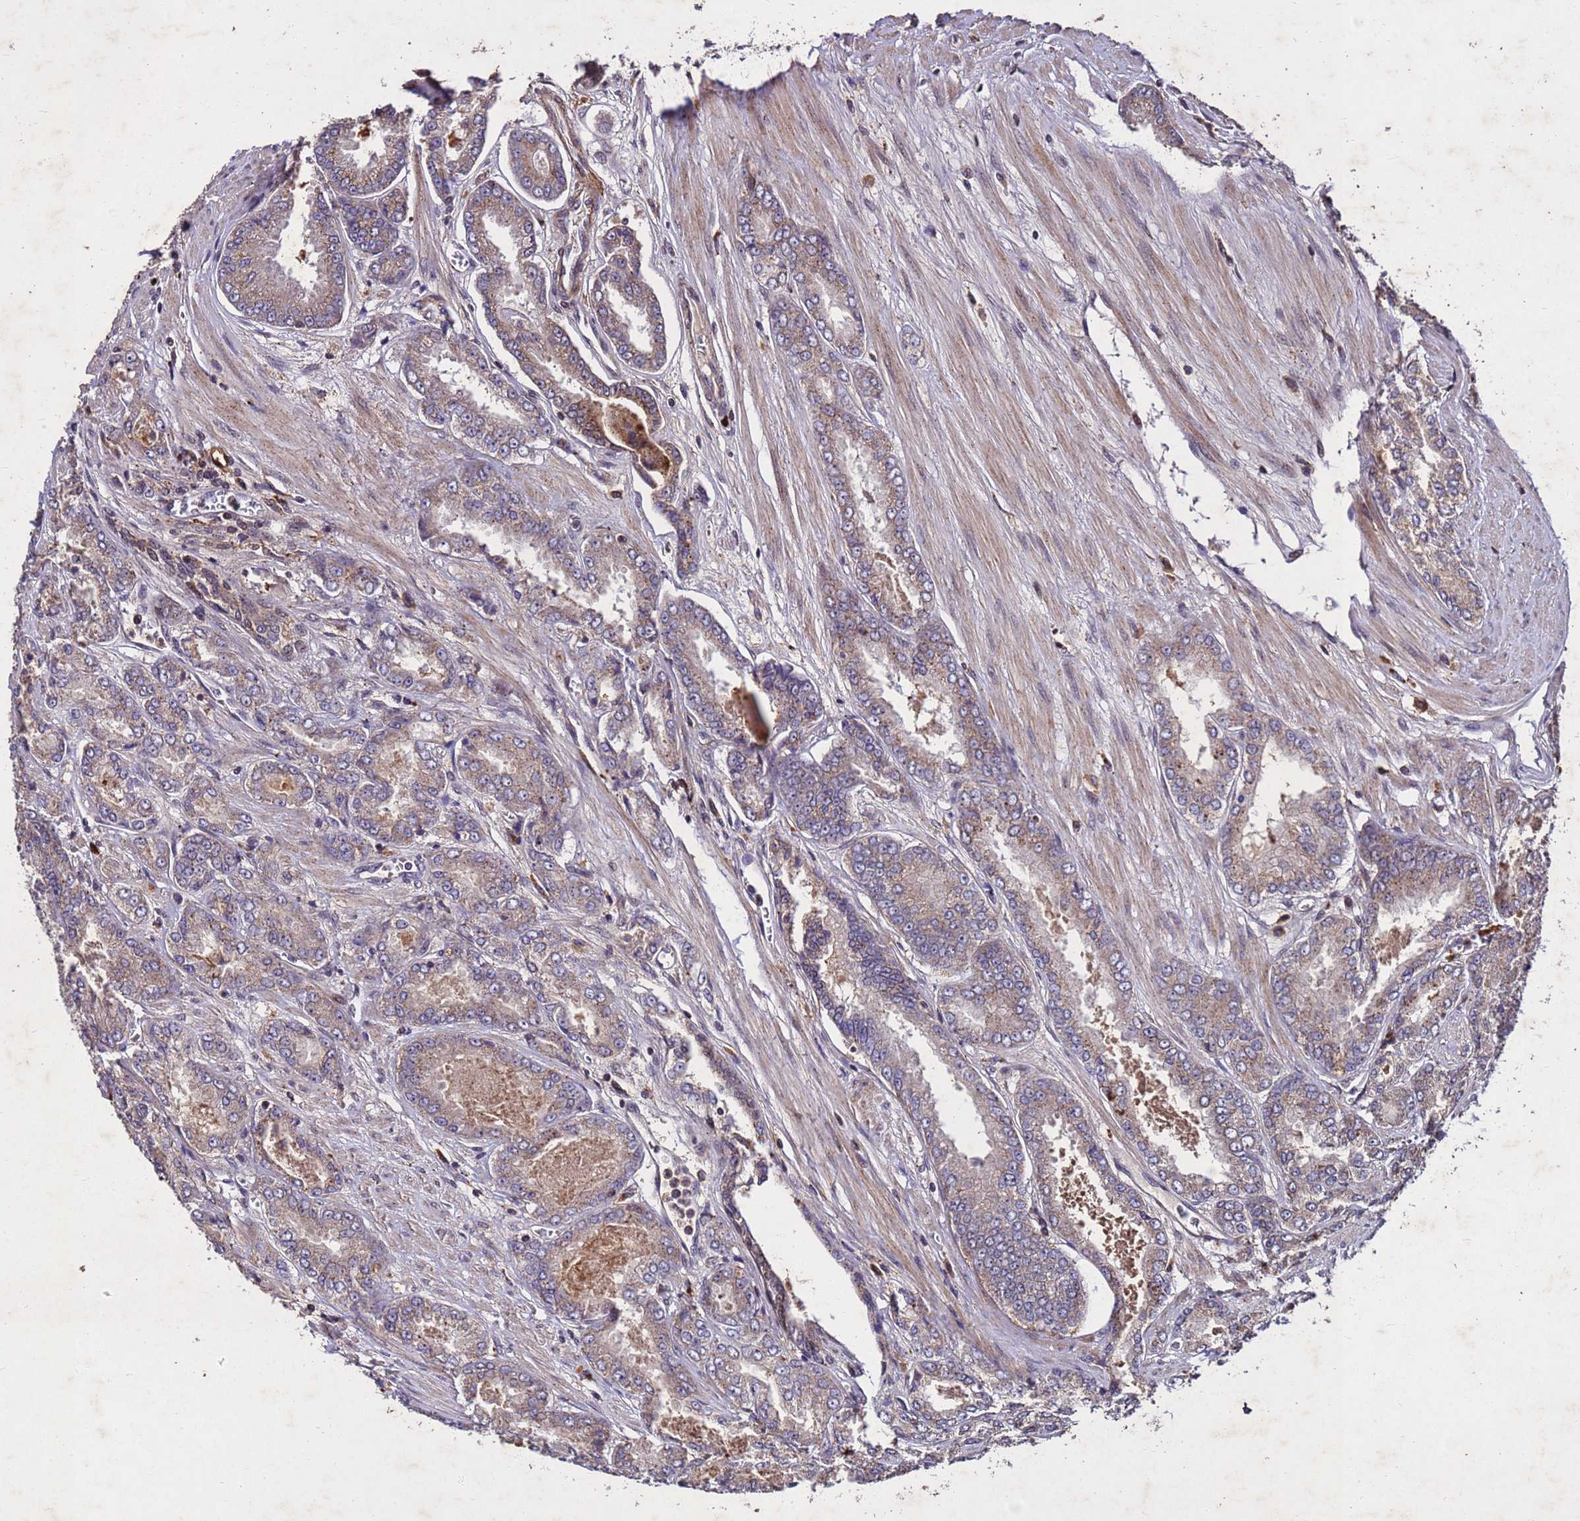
{"staining": {"intensity": "weak", "quantity": ">75%", "location": "cytoplasmic/membranous"}, "tissue": "prostate cancer", "cell_type": "Tumor cells", "image_type": "cancer", "snomed": [{"axis": "morphology", "description": "Adenocarcinoma, High grade"}, {"axis": "topography", "description": "Prostate"}], "caption": "Immunohistochemical staining of human prostate cancer (adenocarcinoma (high-grade)) demonstrates low levels of weak cytoplasmic/membranous protein positivity in approximately >75% of tumor cells.", "gene": "TOR4A", "patient": {"sex": "male", "age": 74}}